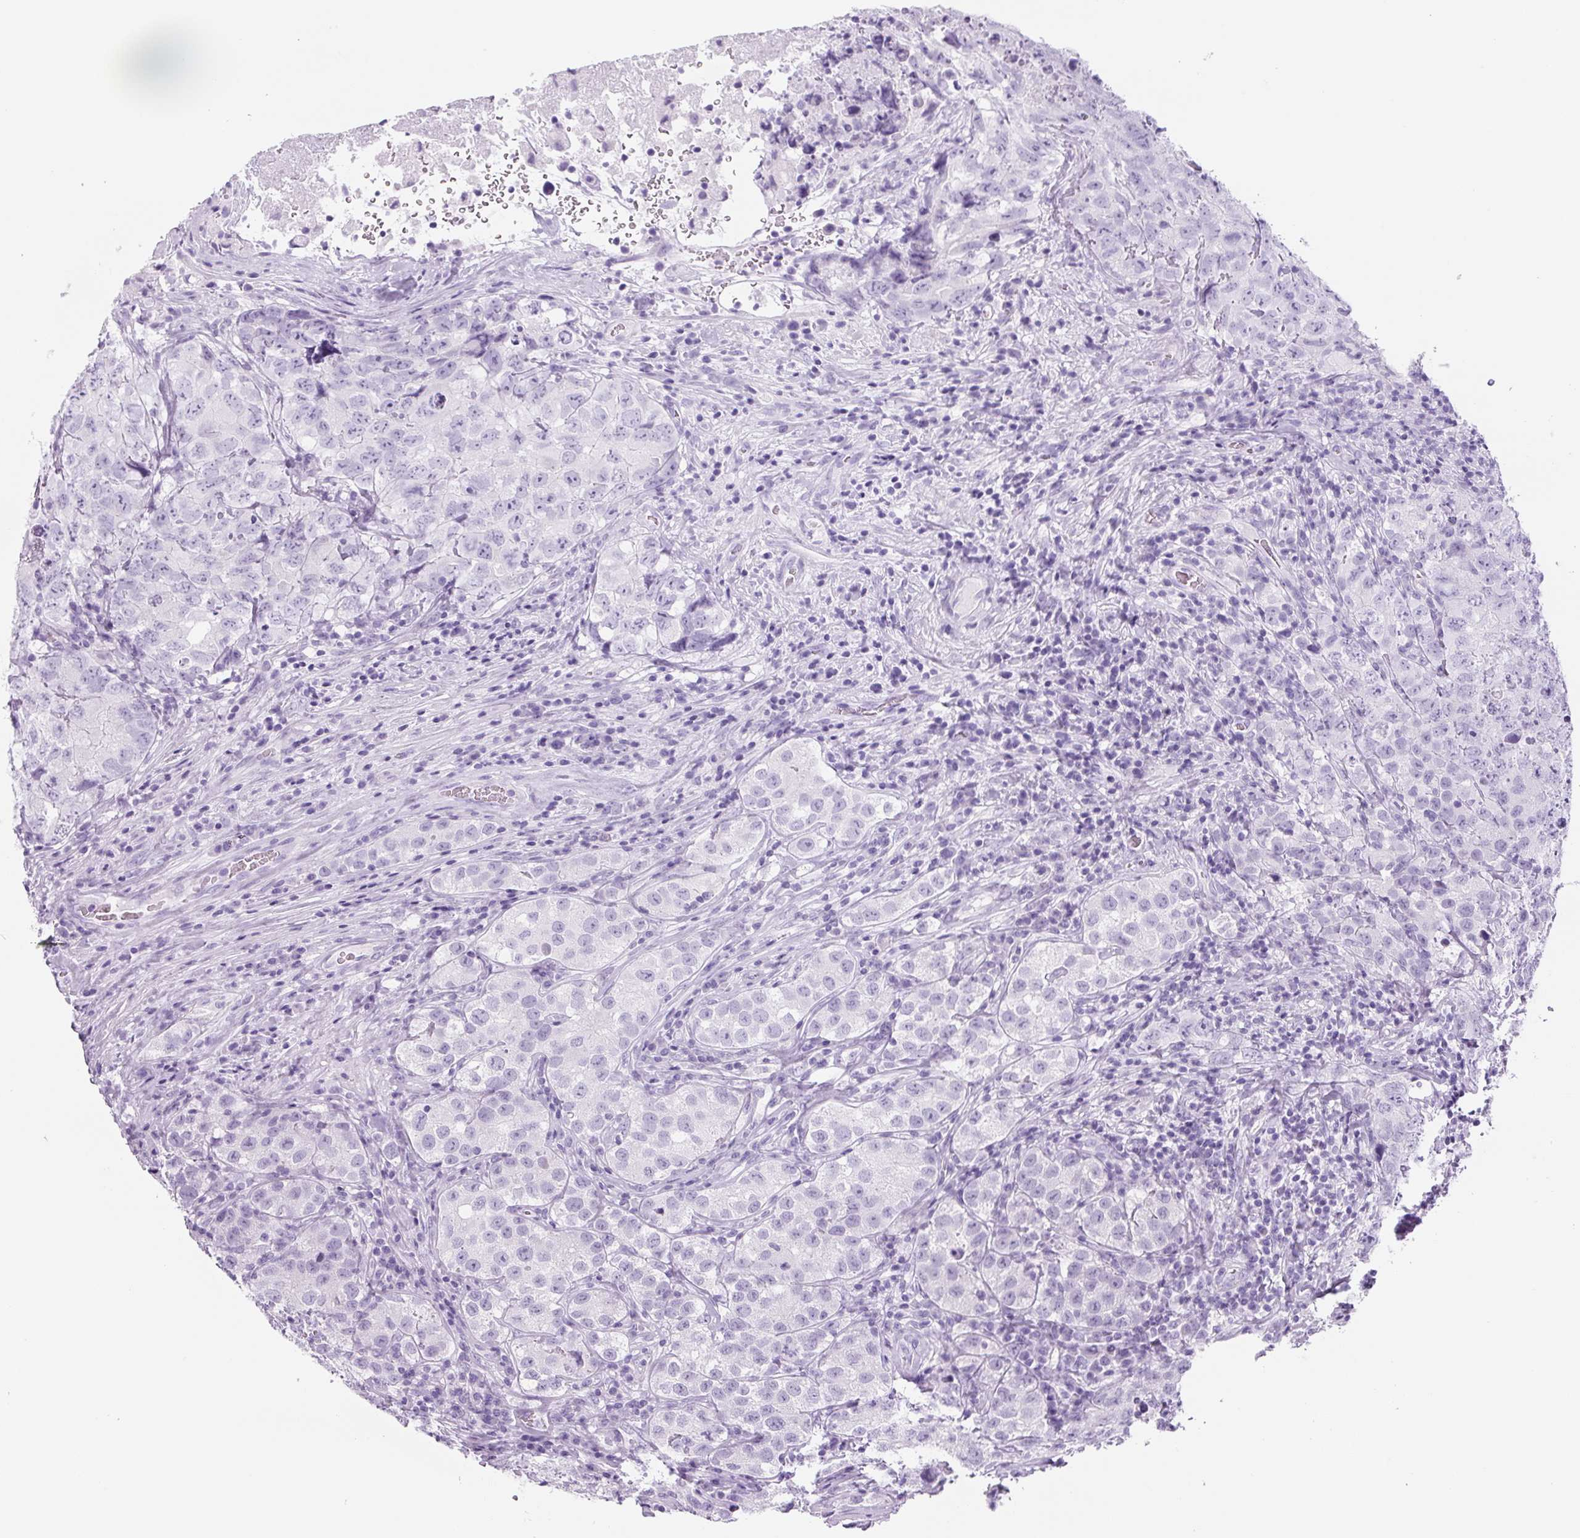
{"staining": {"intensity": "negative", "quantity": "none", "location": "none"}, "tissue": "testis cancer", "cell_type": "Tumor cells", "image_type": "cancer", "snomed": [{"axis": "morphology", "description": "Seminoma, NOS"}, {"axis": "morphology", "description": "Carcinoma, Embryonal, NOS"}, {"axis": "topography", "description": "Testis"}], "caption": "Tumor cells show no significant expression in embryonal carcinoma (testis).", "gene": "YIF1B", "patient": {"sex": "male", "age": 43}}